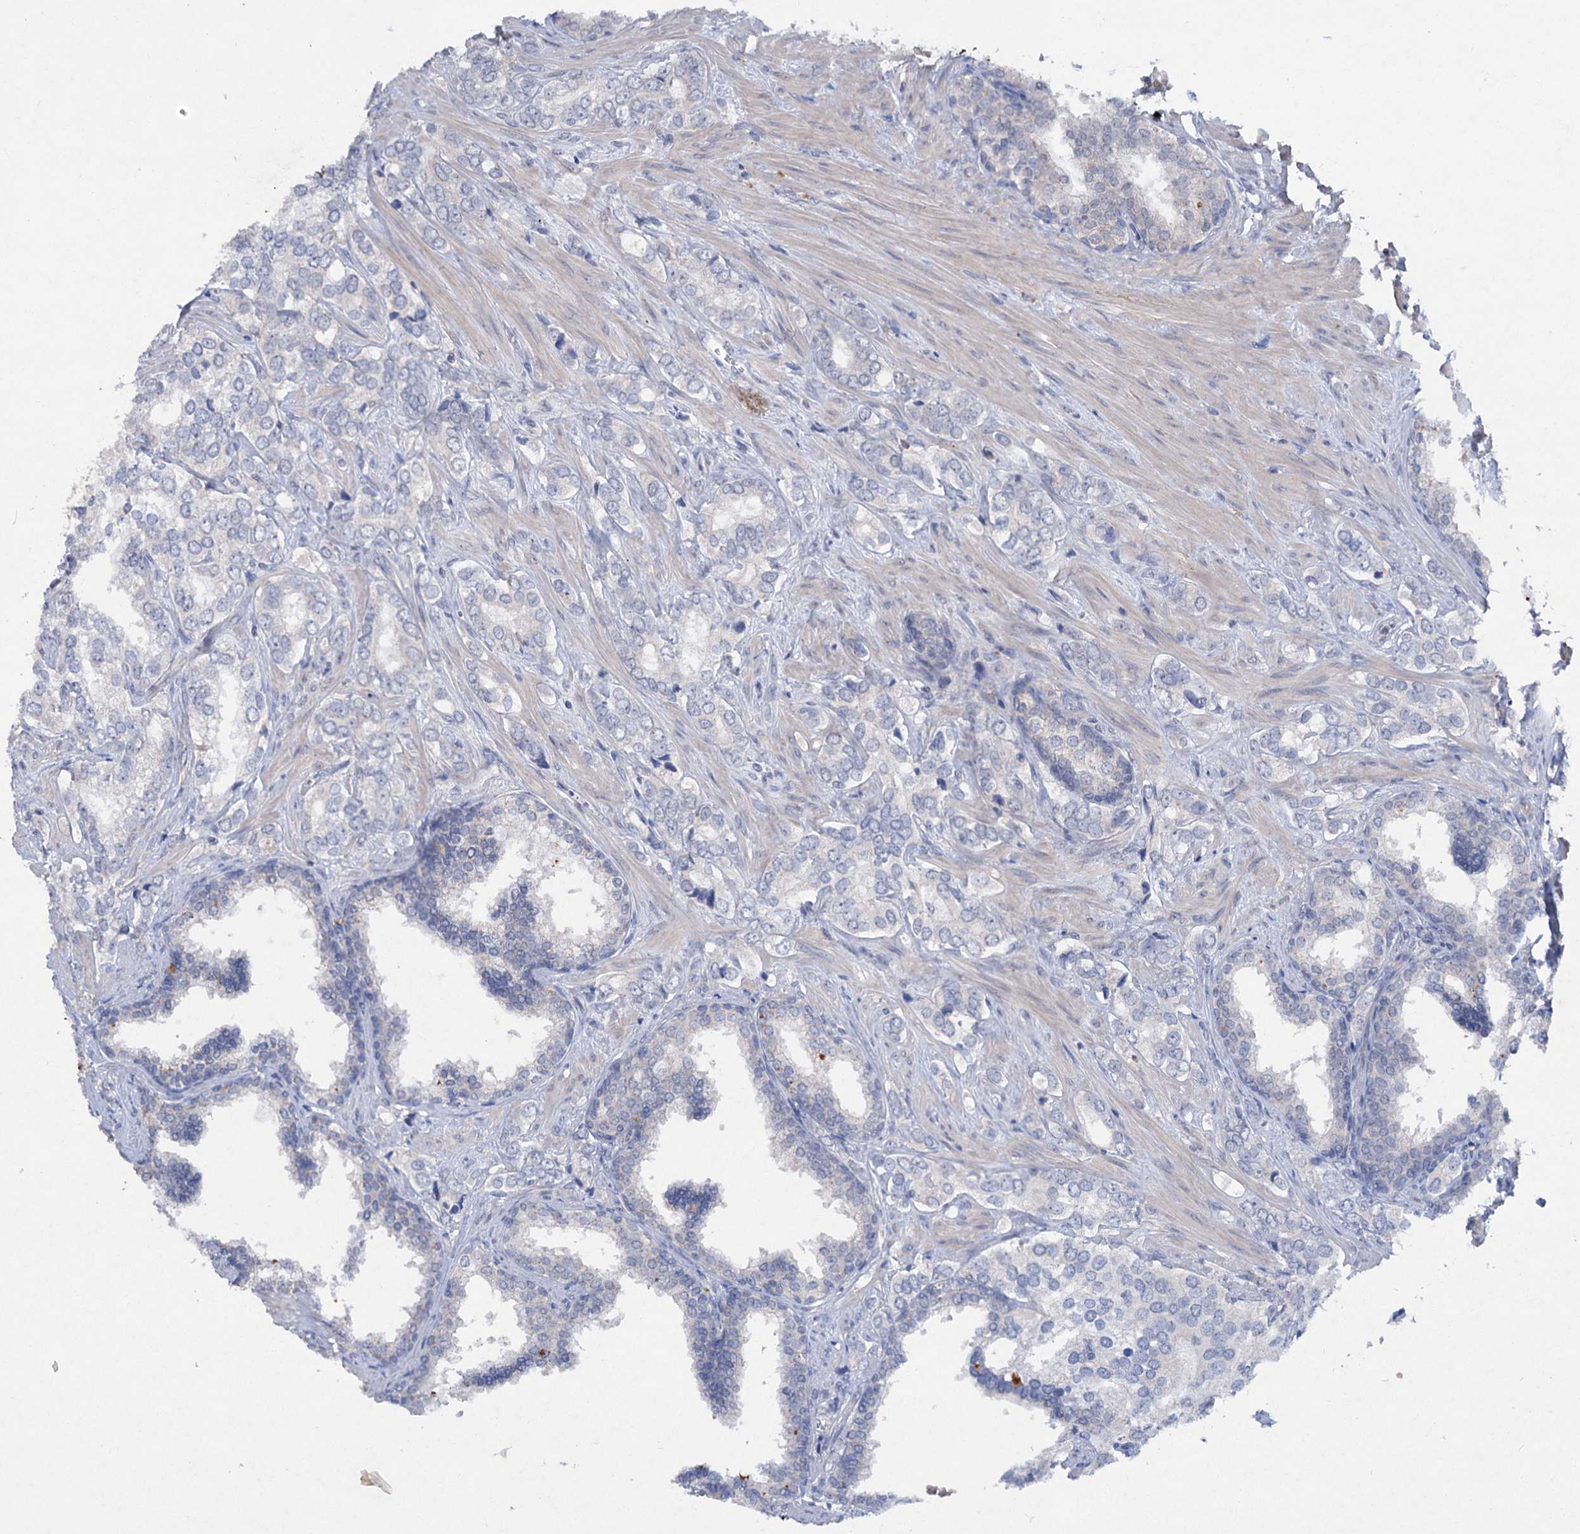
{"staining": {"intensity": "negative", "quantity": "none", "location": "none"}, "tissue": "prostate cancer", "cell_type": "Tumor cells", "image_type": "cancer", "snomed": [{"axis": "morphology", "description": "Adenocarcinoma, High grade"}, {"axis": "topography", "description": "Prostate"}], "caption": "IHC micrograph of prostate high-grade adenocarcinoma stained for a protein (brown), which shows no staining in tumor cells.", "gene": "ATP4A", "patient": {"sex": "male", "age": 66}}